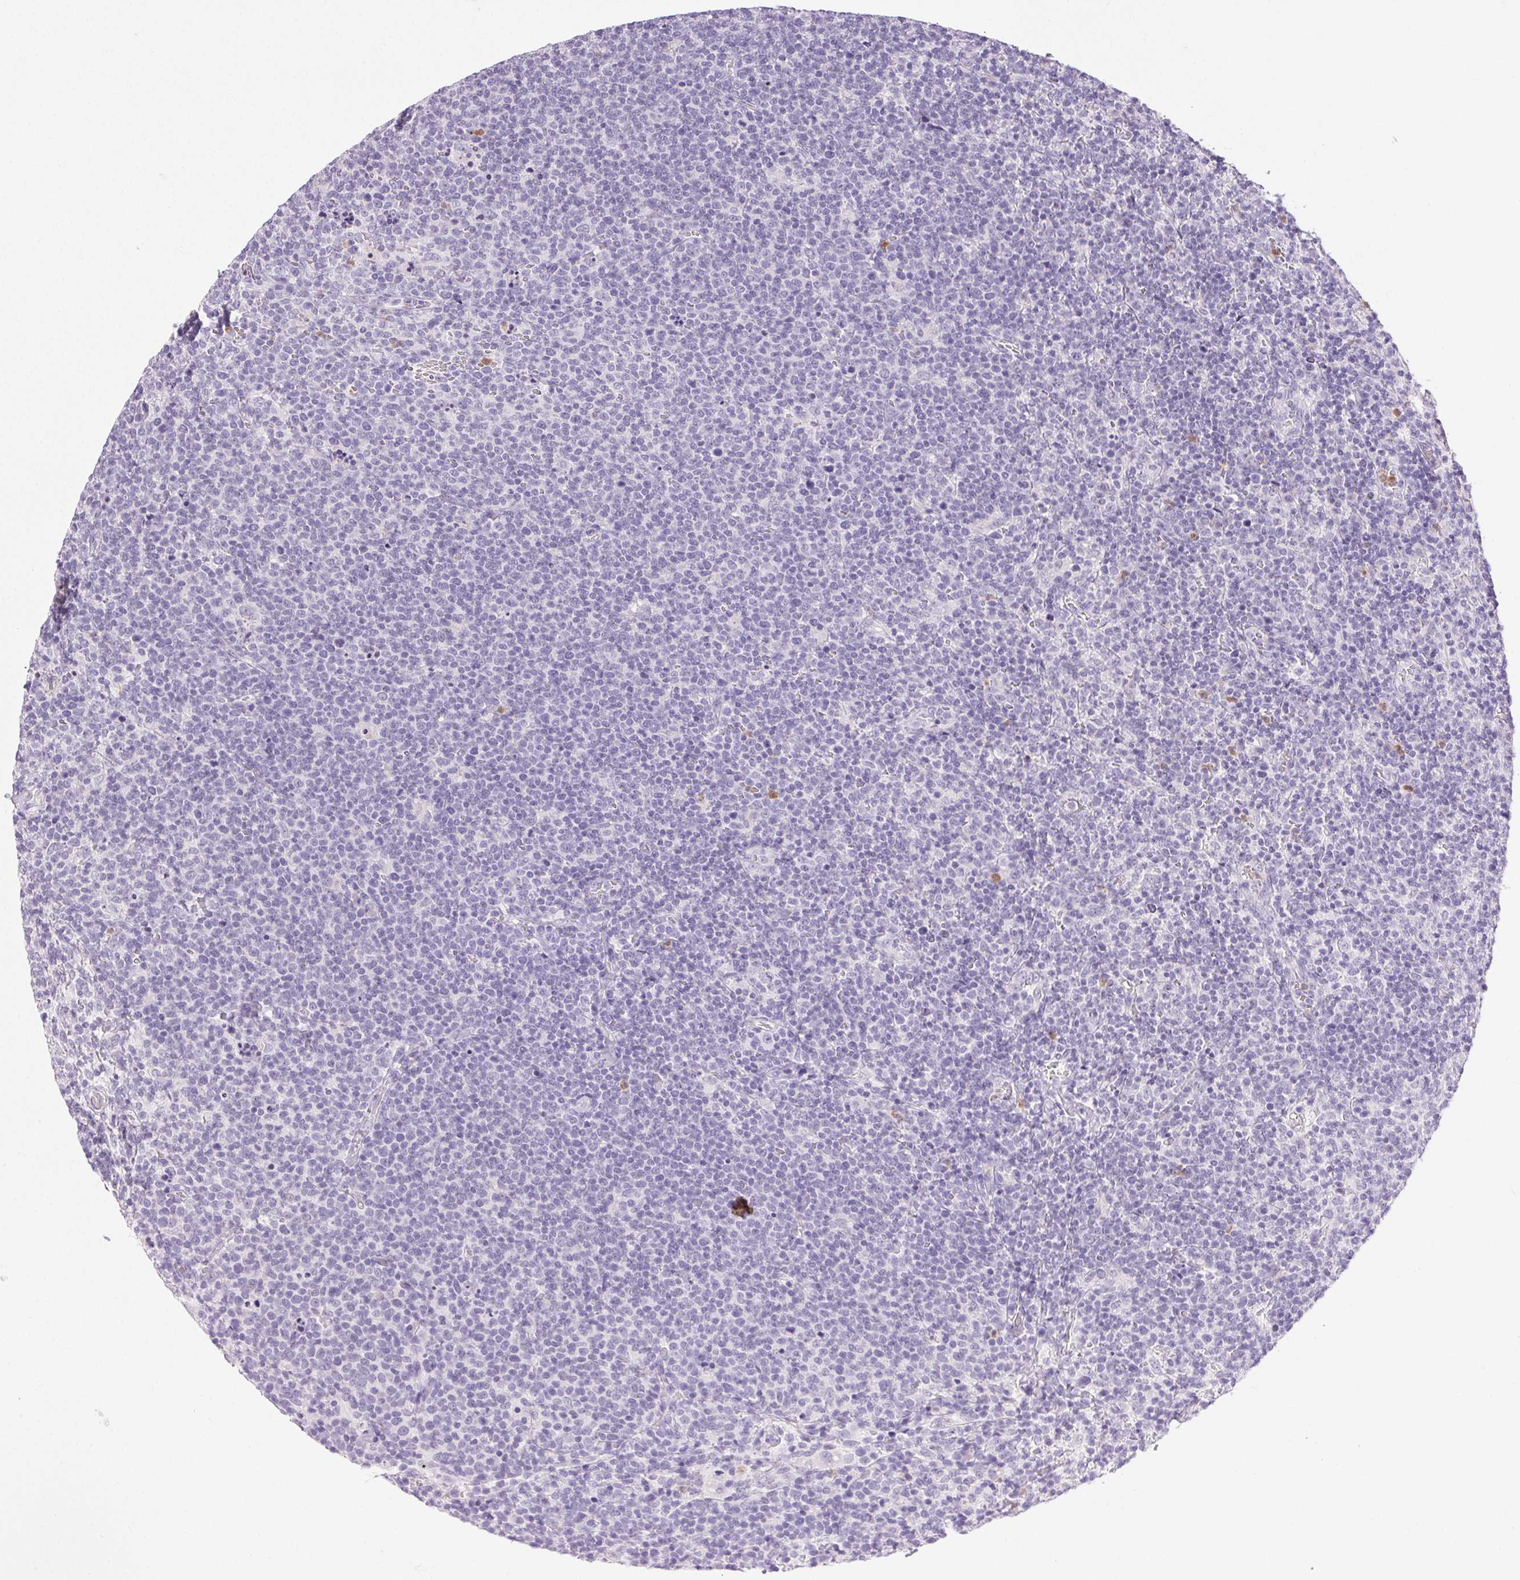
{"staining": {"intensity": "negative", "quantity": "none", "location": "none"}, "tissue": "lymphoma", "cell_type": "Tumor cells", "image_type": "cancer", "snomed": [{"axis": "morphology", "description": "Malignant lymphoma, non-Hodgkin's type, High grade"}, {"axis": "topography", "description": "Lymph node"}], "caption": "An immunohistochemistry (IHC) histopathology image of high-grade malignant lymphoma, non-Hodgkin's type is shown. There is no staining in tumor cells of high-grade malignant lymphoma, non-Hodgkin's type.", "gene": "EMX2", "patient": {"sex": "male", "age": 61}}